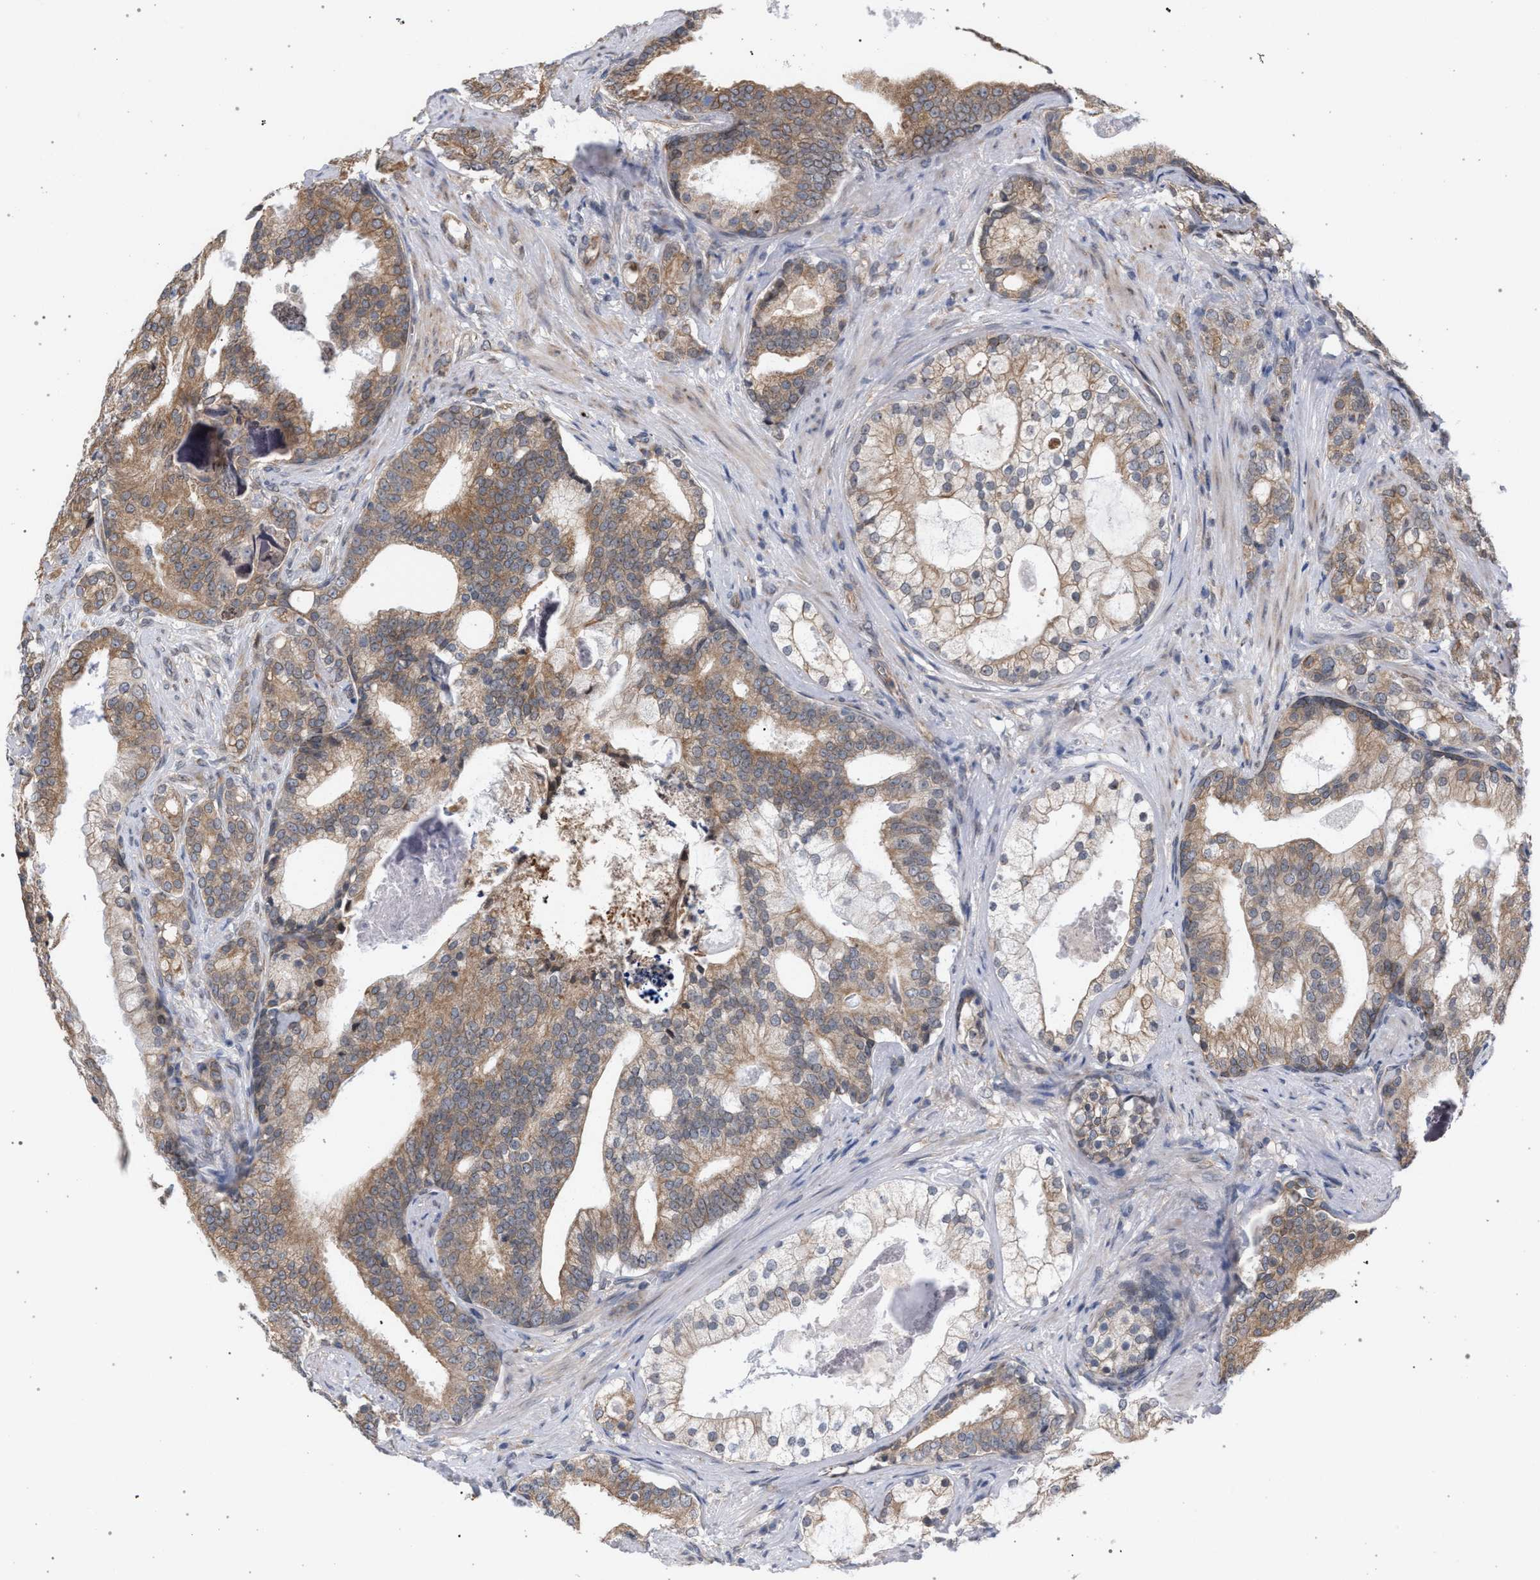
{"staining": {"intensity": "moderate", "quantity": ">75%", "location": "cytoplasmic/membranous"}, "tissue": "prostate cancer", "cell_type": "Tumor cells", "image_type": "cancer", "snomed": [{"axis": "morphology", "description": "Adenocarcinoma, Low grade"}, {"axis": "topography", "description": "Prostate"}], "caption": "Immunohistochemical staining of human prostate cancer (low-grade adenocarcinoma) shows medium levels of moderate cytoplasmic/membranous protein staining in about >75% of tumor cells. (IHC, brightfield microscopy, high magnification).", "gene": "ARPC5L", "patient": {"sex": "male", "age": 58}}